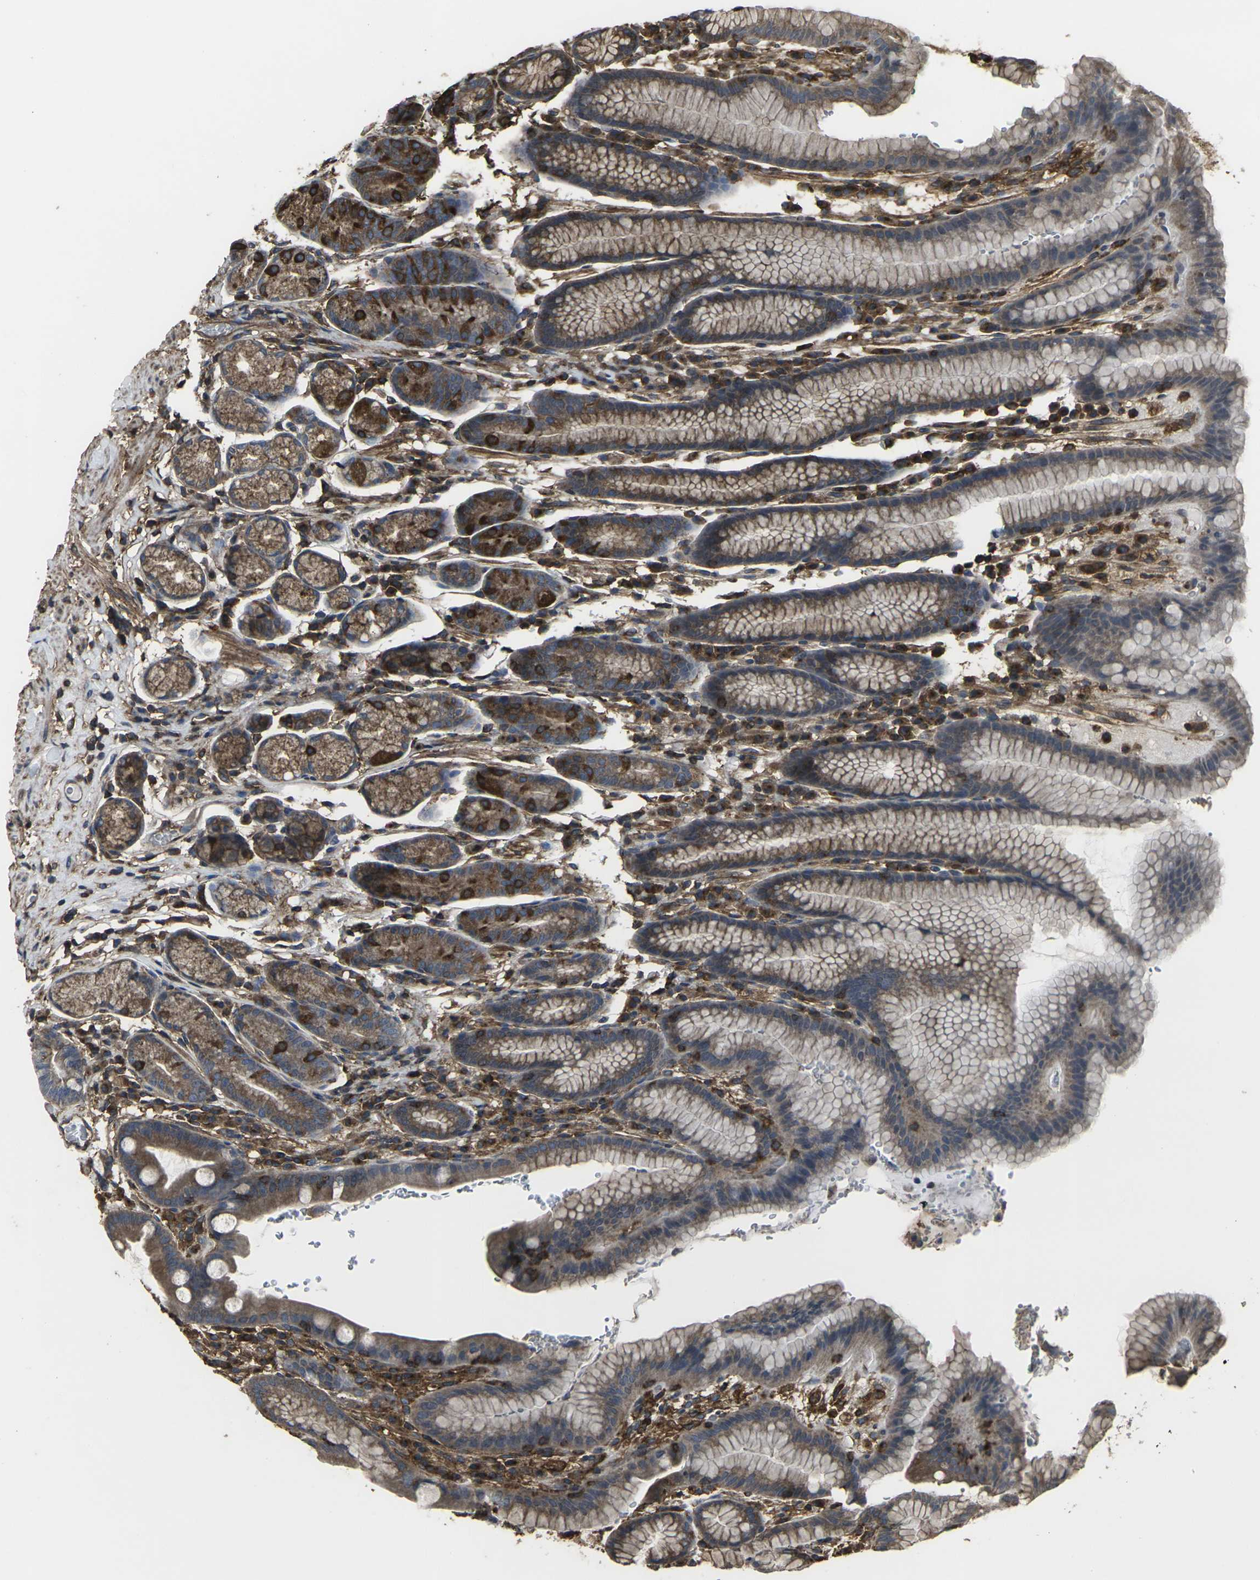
{"staining": {"intensity": "strong", "quantity": "25%-75%", "location": "cytoplasmic/membranous"}, "tissue": "stomach", "cell_type": "Glandular cells", "image_type": "normal", "snomed": [{"axis": "morphology", "description": "Normal tissue, NOS"}, {"axis": "topography", "description": "Stomach, lower"}], "caption": "Immunohistochemical staining of benign human stomach shows strong cytoplasmic/membranous protein staining in approximately 25%-75% of glandular cells. The staining was performed using DAB (3,3'-diaminobenzidine), with brown indicating positive protein expression. Nuclei are stained blue with hematoxylin.", "gene": "PRKACB", "patient": {"sex": "male", "age": 52}}